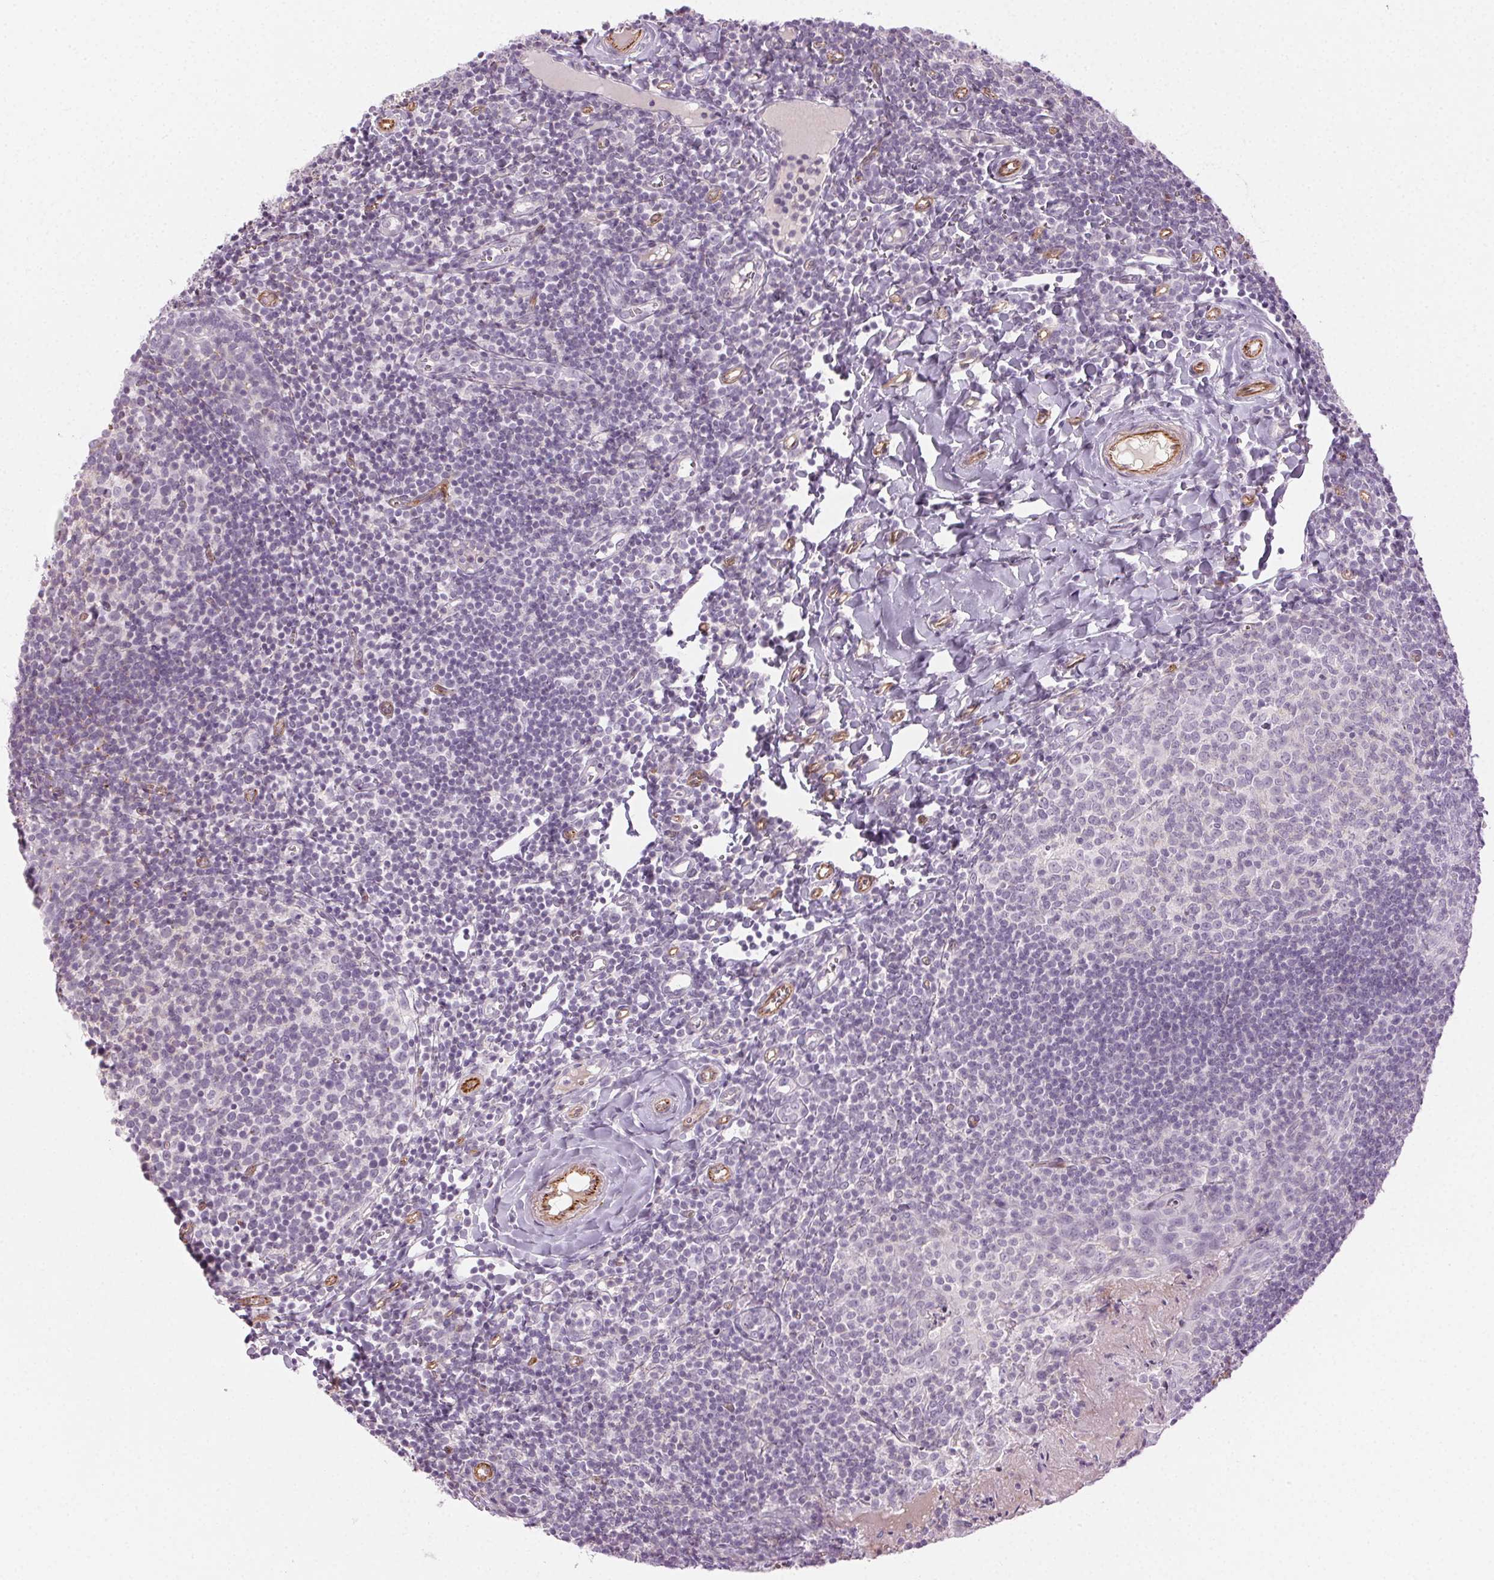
{"staining": {"intensity": "negative", "quantity": "none", "location": "none"}, "tissue": "lymph node", "cell_type": "Germinal center cells", "image_type": "normal", "snomed": [{"axis": "morphology", "description": "Normal tissue, NOS"}, {"axis": "topography", "description": "Lymph node"}], "caption": "A photomicrograph of lymph node stained for a protein exhibits no brown staining in germinal center cells. (Brightfield microscopy of DAB IHC at high magnification).", "gene": "AIF1L", "patient": {"sex": "female", "age": 21}}